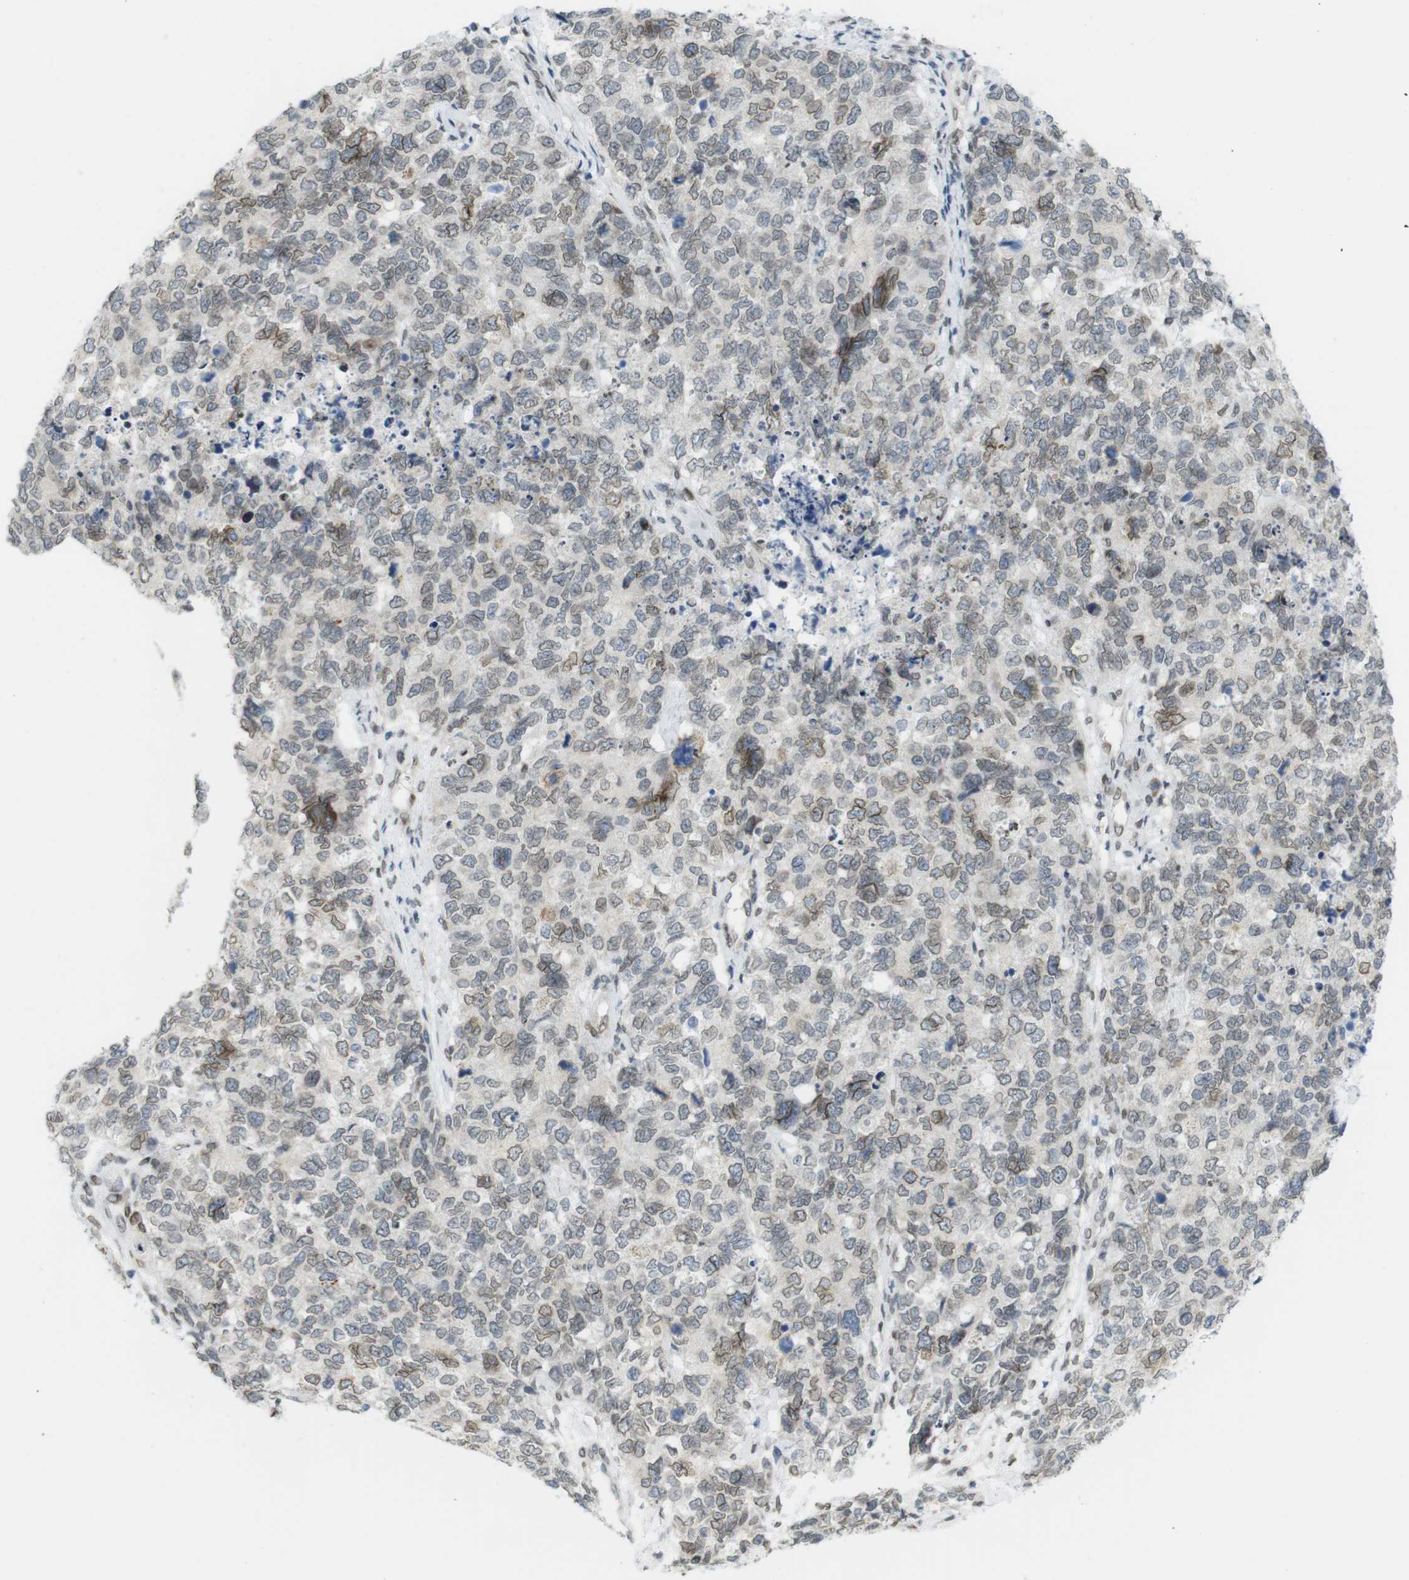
{"staining": {"intensity": "weak", "quantity": ">75%", "location": "cytoplasmic/membranous,nuclear"}, "tissue": "cervical cancer", "cell_type": "Tumor cells", "image_type": "cancer", "snomed": [{"axis": "morphology", "description": "Squamous cell carcinoma, NOS"}, {"axis": "topography", "description": "Cervix"}], "caption": "Immunohistochemical staining of human squamous cell carcinoma (cervical) exhibits low levels of weak cytoplasmic/membranous and nuclear protein staining in about >75% of tumor cells.", "gene": "ARL6IP6", "patient": {"sex": "female", "age": 63}}